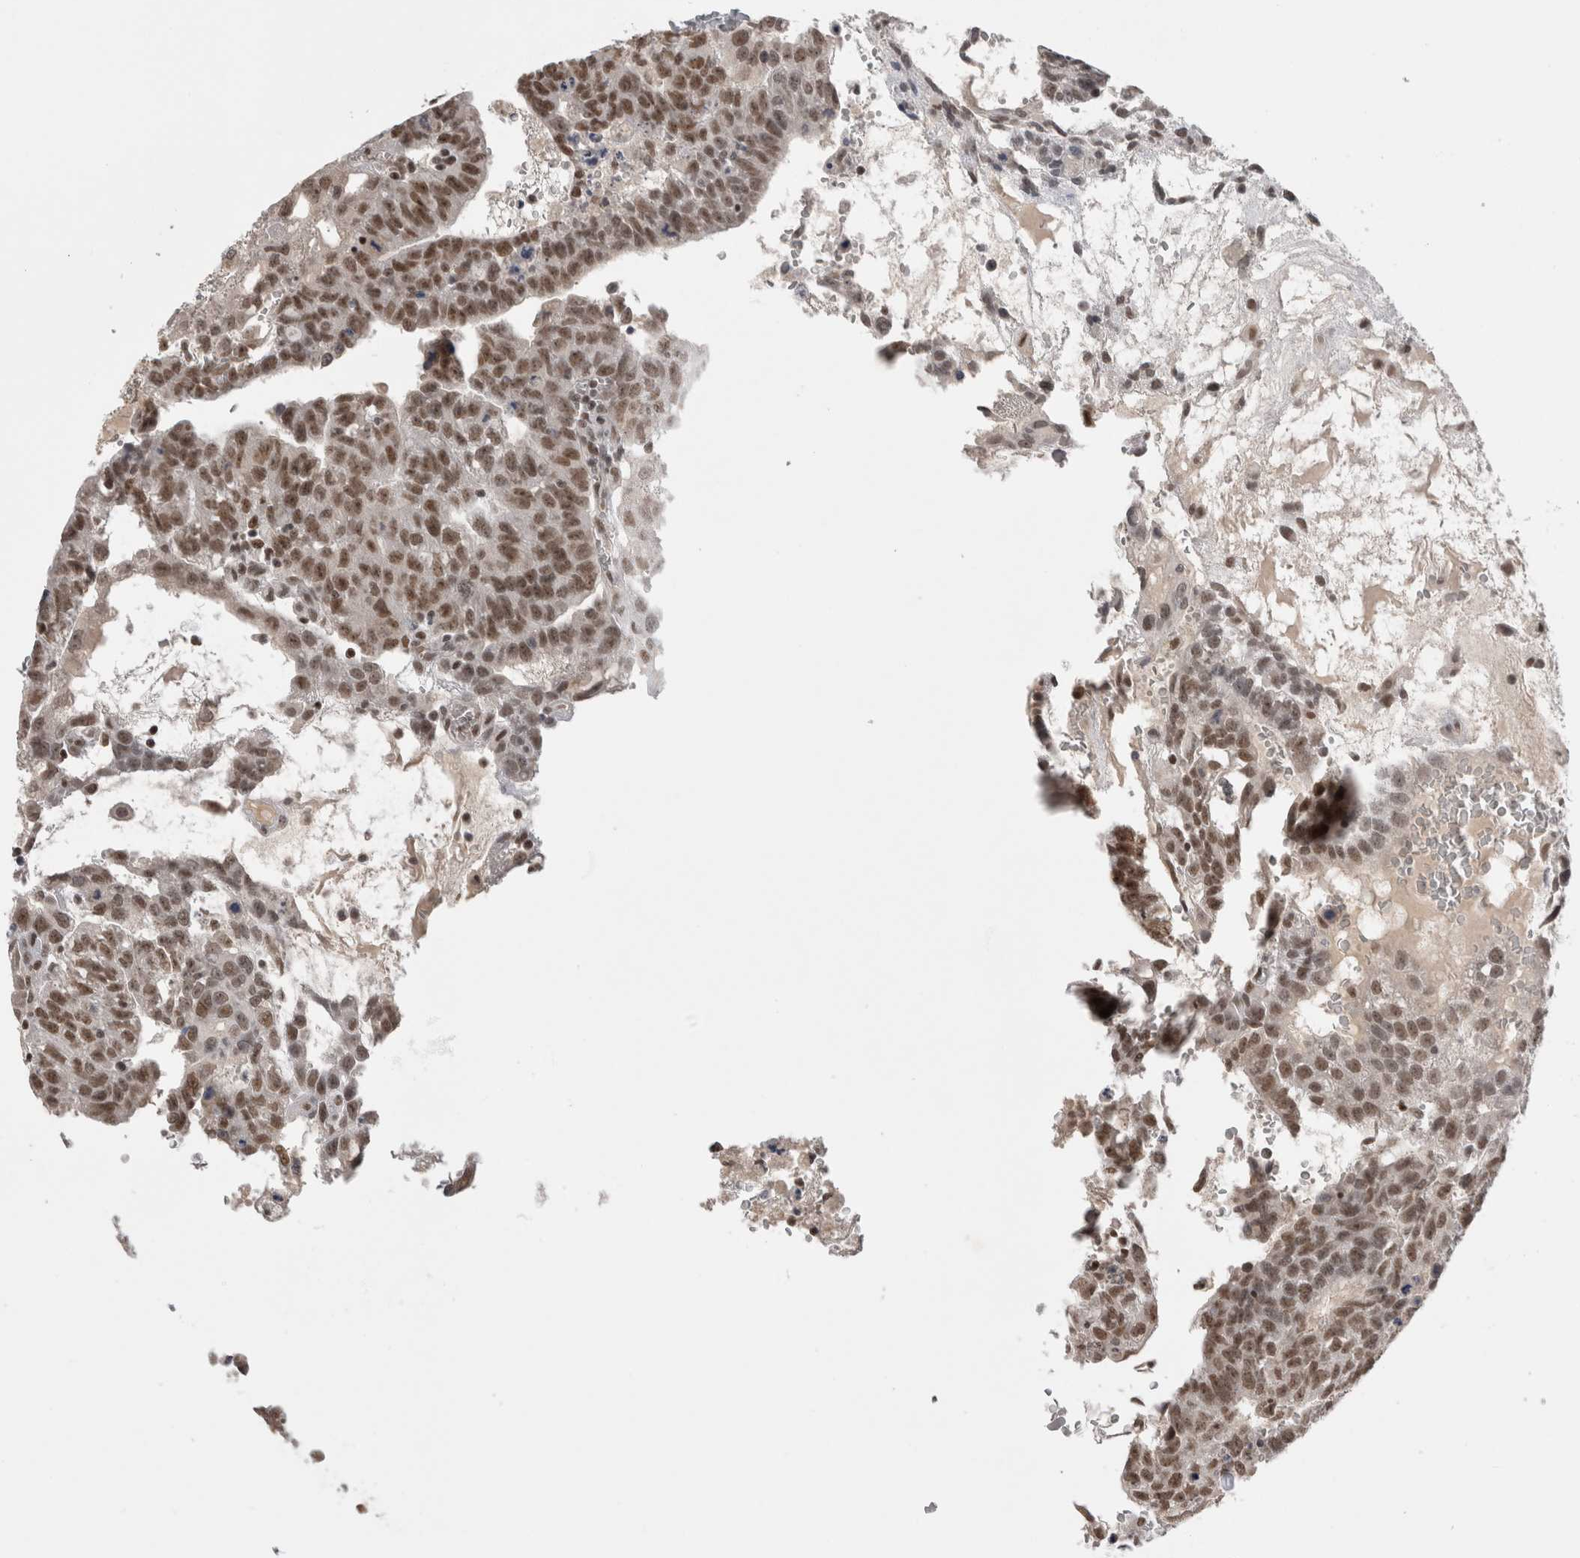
{"staining": {"intensity": "moderate", "quantity": ">75%", "location": "nuclear"}, "tissue": "testis cancer", "cell_type": "Tumor cells", "image_type": "cancer", "snomed": [{"axis": "morphology", "description": "Seminoma, NOS"}, {"axis": "morphology", "description": "Carcinoma, Embryonal, NOS"}, {"axis": "topography", "description": "Testis"}], "caption": "Tumor cells exhibit medium levels of moderate nuclear staining in approximately >75% of cells in testis cancer. The protein of interest is shown in brown color, while the nuclei are stained blue.", "gene": "DAXX", "patient": {"sex": "male", "age": 52}}